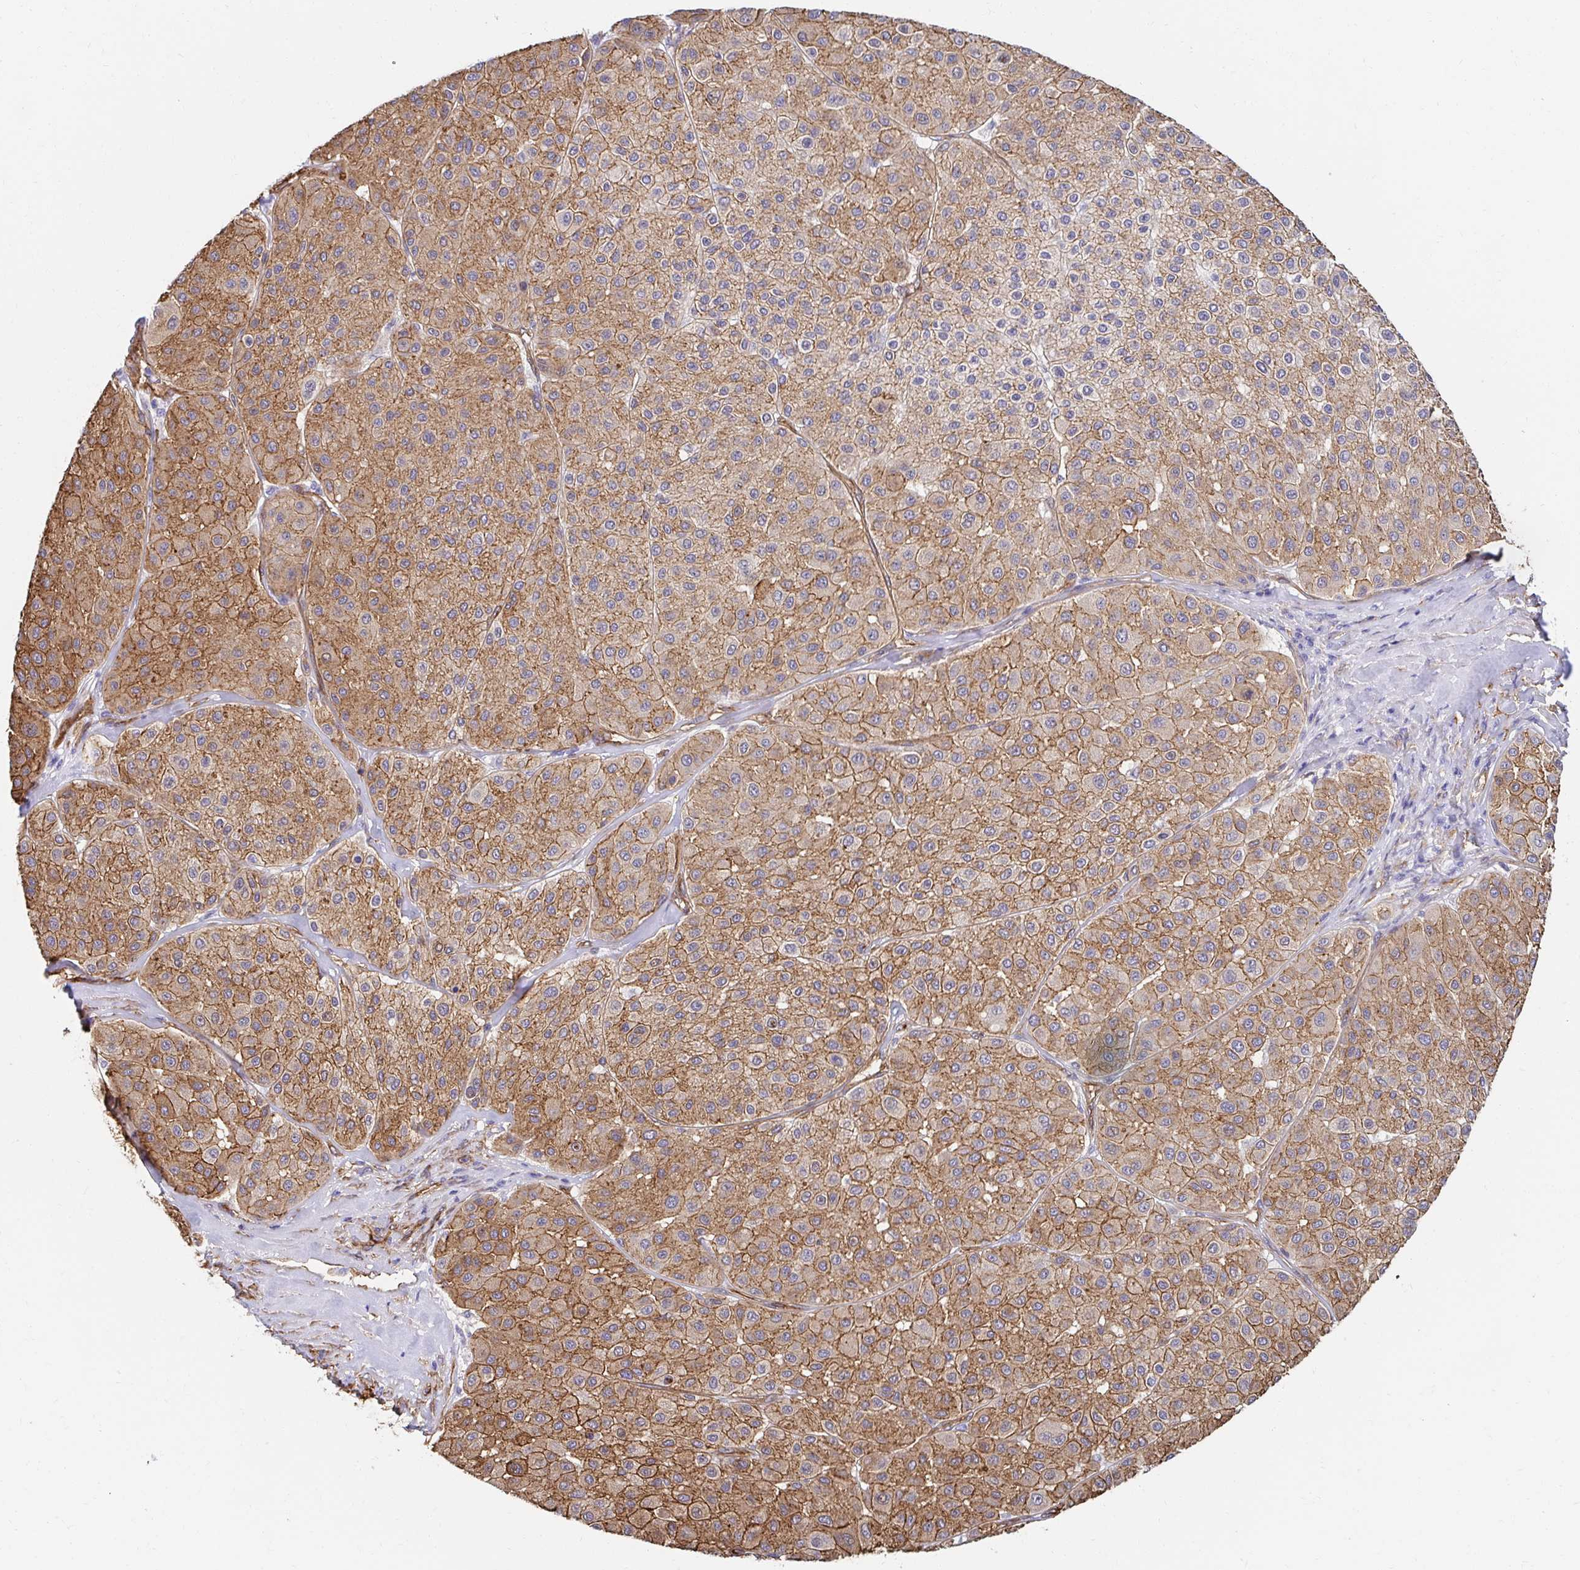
{"staining": {"intensity": "moderate", "quantity": ">75%", "location": "cytoplasmic/membranous"}, "tissue": "melanoma", "cell_type": "Tumor cells", "image_type": "cancer", "snomed": [{"axis": "morphology", "description": "Malignant melanoma, Metastatic site"}, {"axis": "topography", "description": "Smooth muscle"}], "caption": "Melanoma tissue displays moderate cytoplasmic/membranous staining in approximately >75% of tumor cells, visualized by immunohistochemistry. Immunohistochemistry stains the protein of interest in brown and the nuclei are stained blue.", "gene": "CTTN", "patient": {"sex": "male", "age": 41}}